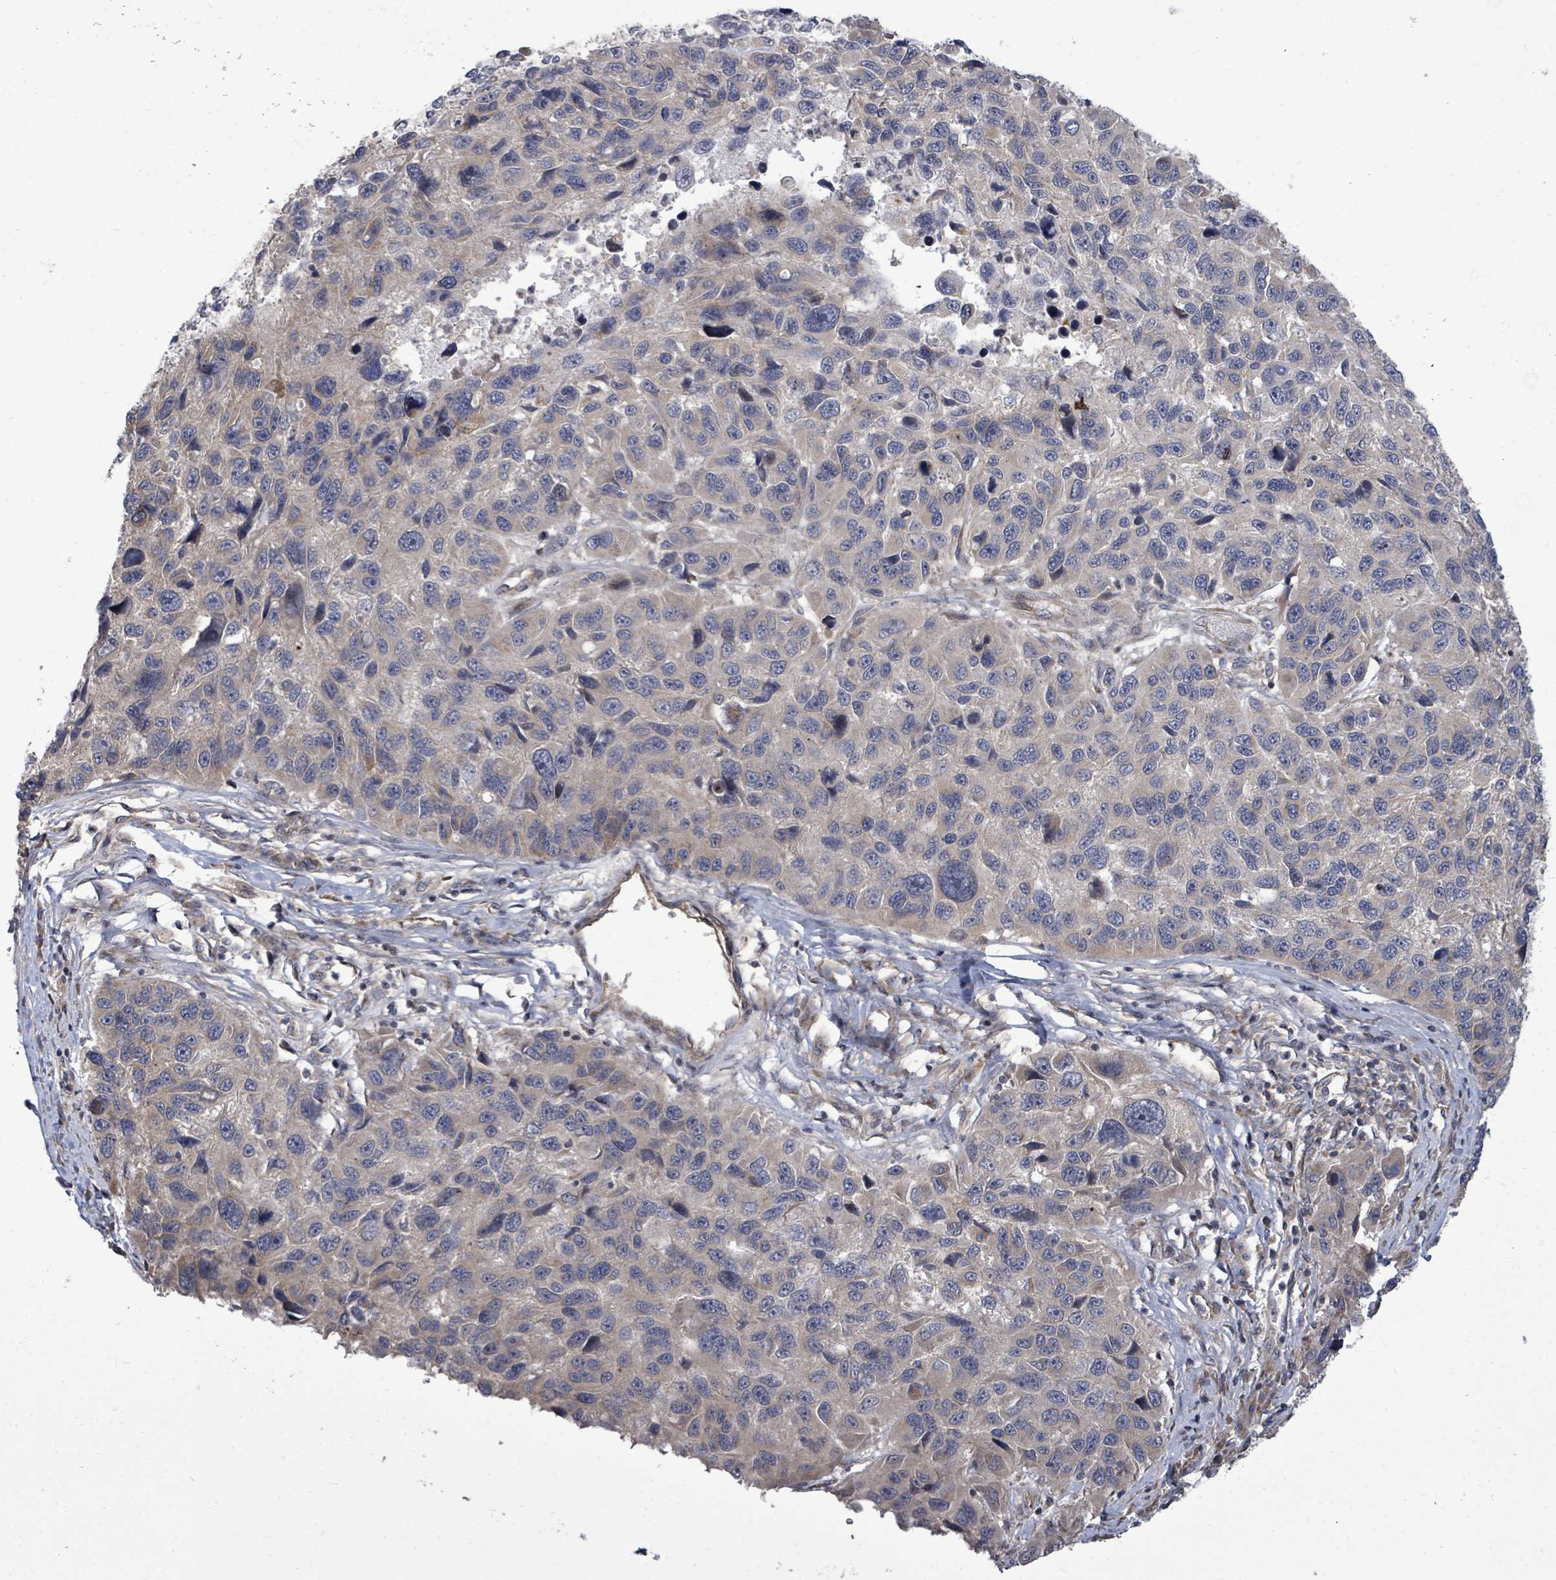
{"staining": {"intensity": "weak", "quantity": "<25%", "location": "cytoplasmic/membranous"}, "tissue": "melanoma", "cell_type": "Tumor cells", "image_type": "cancer", "snomed": [{"axis": "morphology", "description": "Malignant melanoma, NOS"}, {"axis": "topography", "description": "Skin"}], "caption": "Human melanoma stained for a protein using immunohistochemistry shows no expression in tumor cells.", "gene": "KRTAP27-1", "patient": {"sex": "male", "age": 53}}